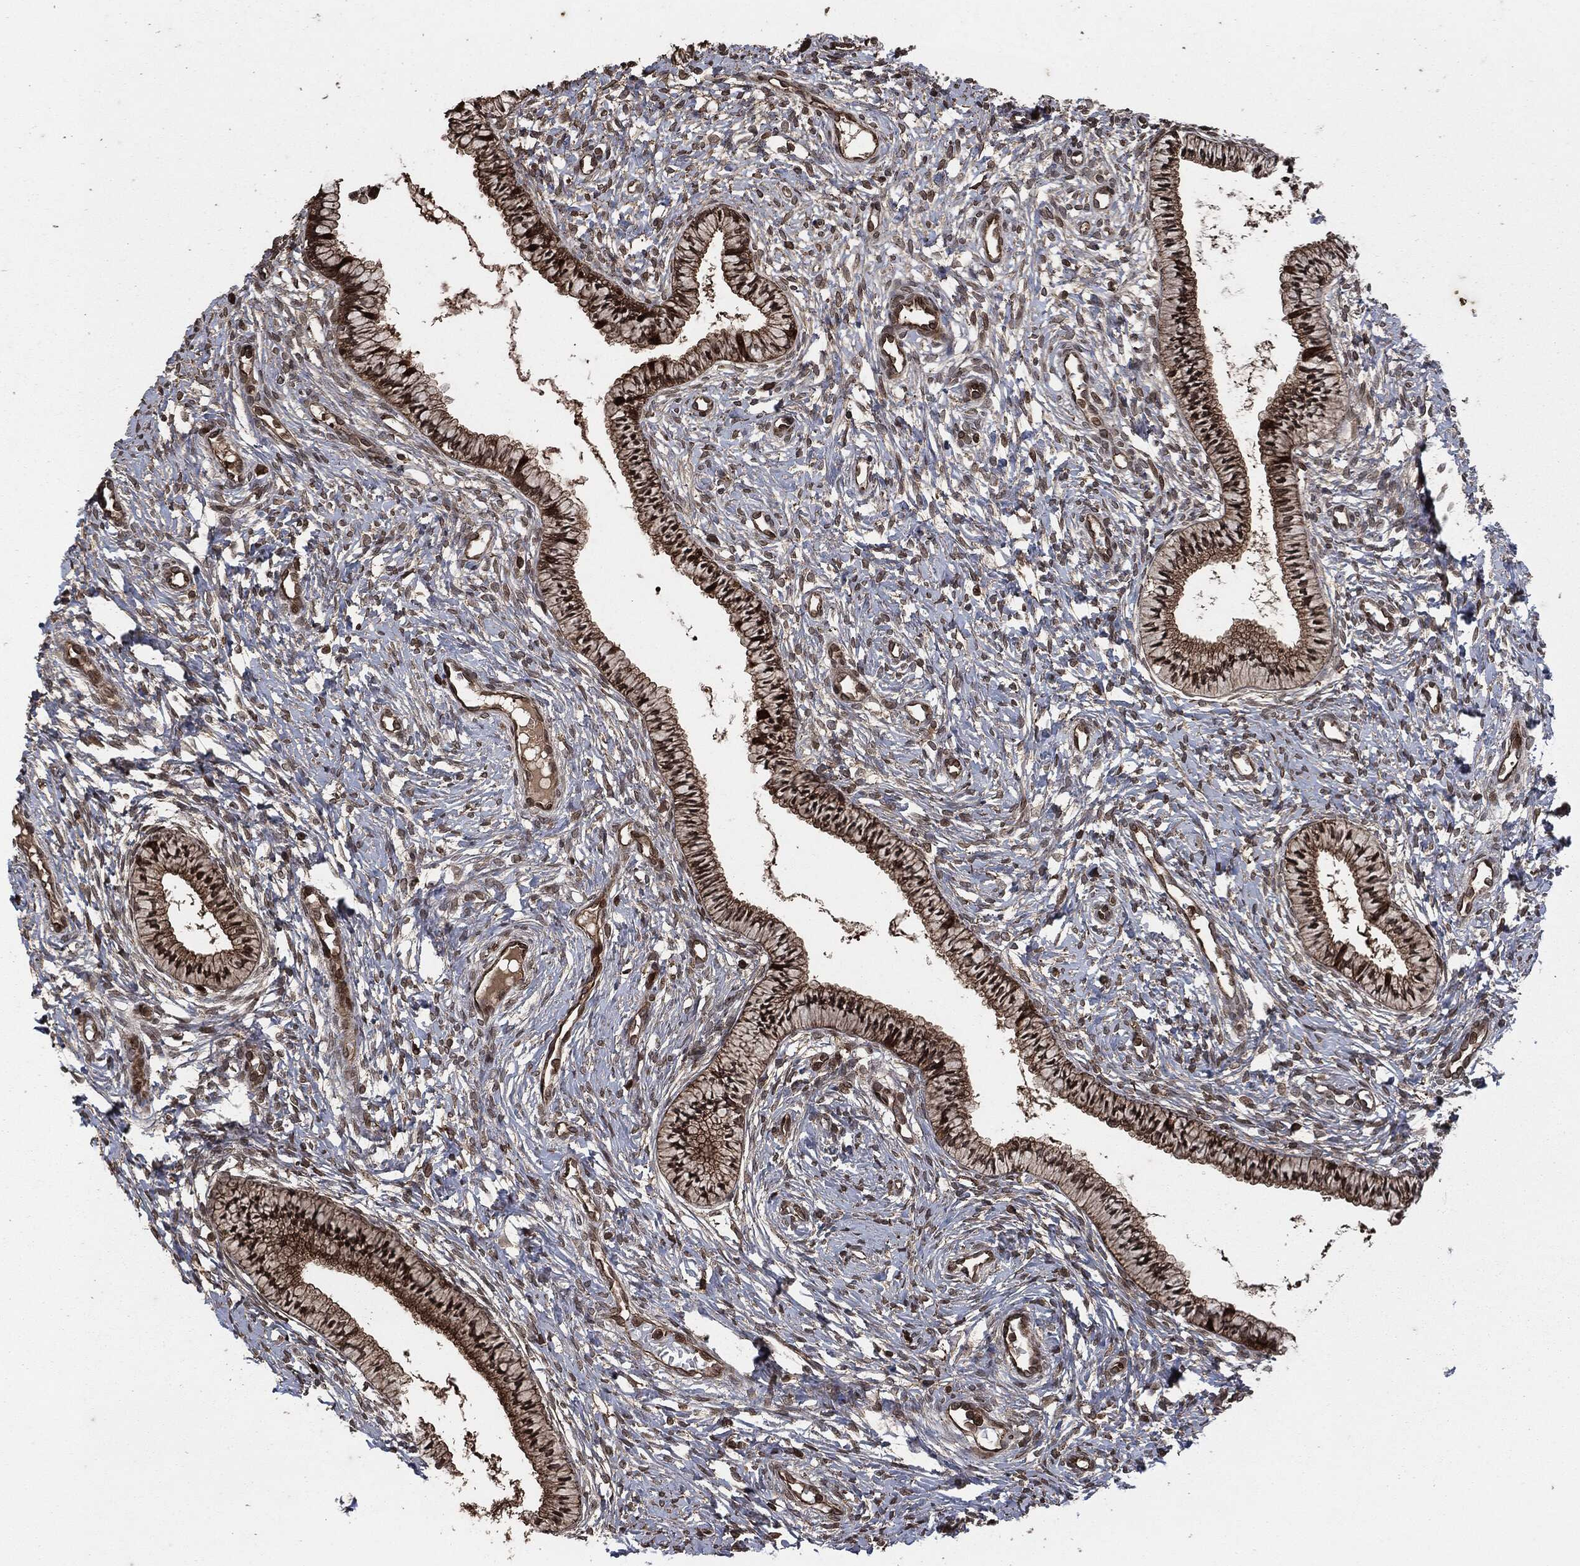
{"staining": {"intensity": "strong", "quantity": "25%-75%", "location": "cytoplasmic/membranous"}, "tissue": "cervix", "cell_type": "Glandular cells", "image_type": "normal", "snomed": [{"axis": "morphology", "description": "Normal tissue, NOS"}, {"axis": "topography", "description": "Cervix"}], "caption": "This is a photomicrograph of immunohistochemistry (IHC) staining of normal cervix, which shows strong positivity in the cytoplasmic/membranous of glandular cells.", "gene": "IFIT1", "patient": {"sex": "female", "age": 39}}